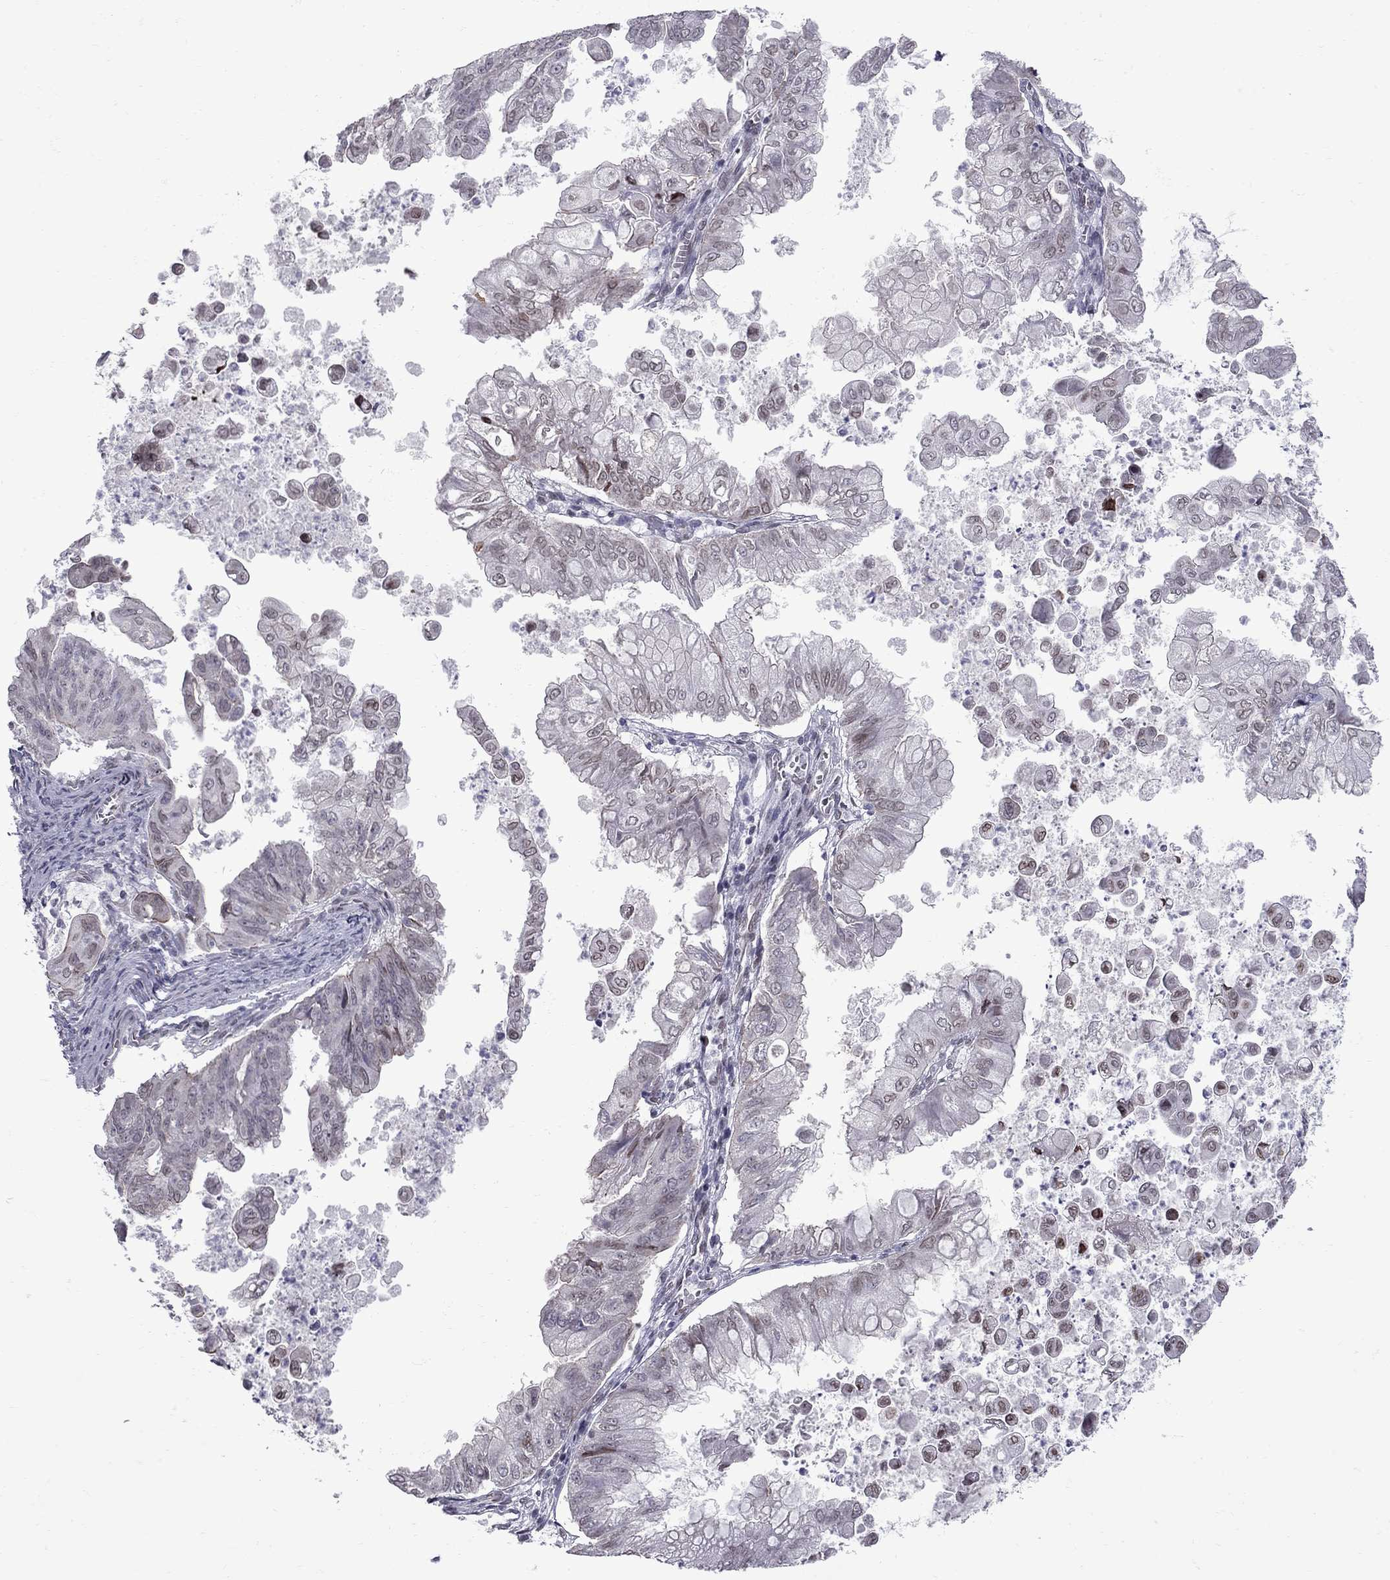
{"staining": {"intensity": "weak", "quantity": "<25%", "location": "cytoplasmic/membranous"}, "tissue": "stomach cancer", "cell_type": "Tumor cells", "image_type": "cancer", "snomed": [{"axis": "morphology", "description": "Adenocarcinoma, NOS"}, {"axis": "topography", "description": "Stomach, upper"}], "caption": "DAB immunohistochemical staining of human stomach cancer (adenocarcinoma) shows no significant expression in tumor cells.", "gene": "CLTCL1", "patient": {"sex": "male", "age": 80}}